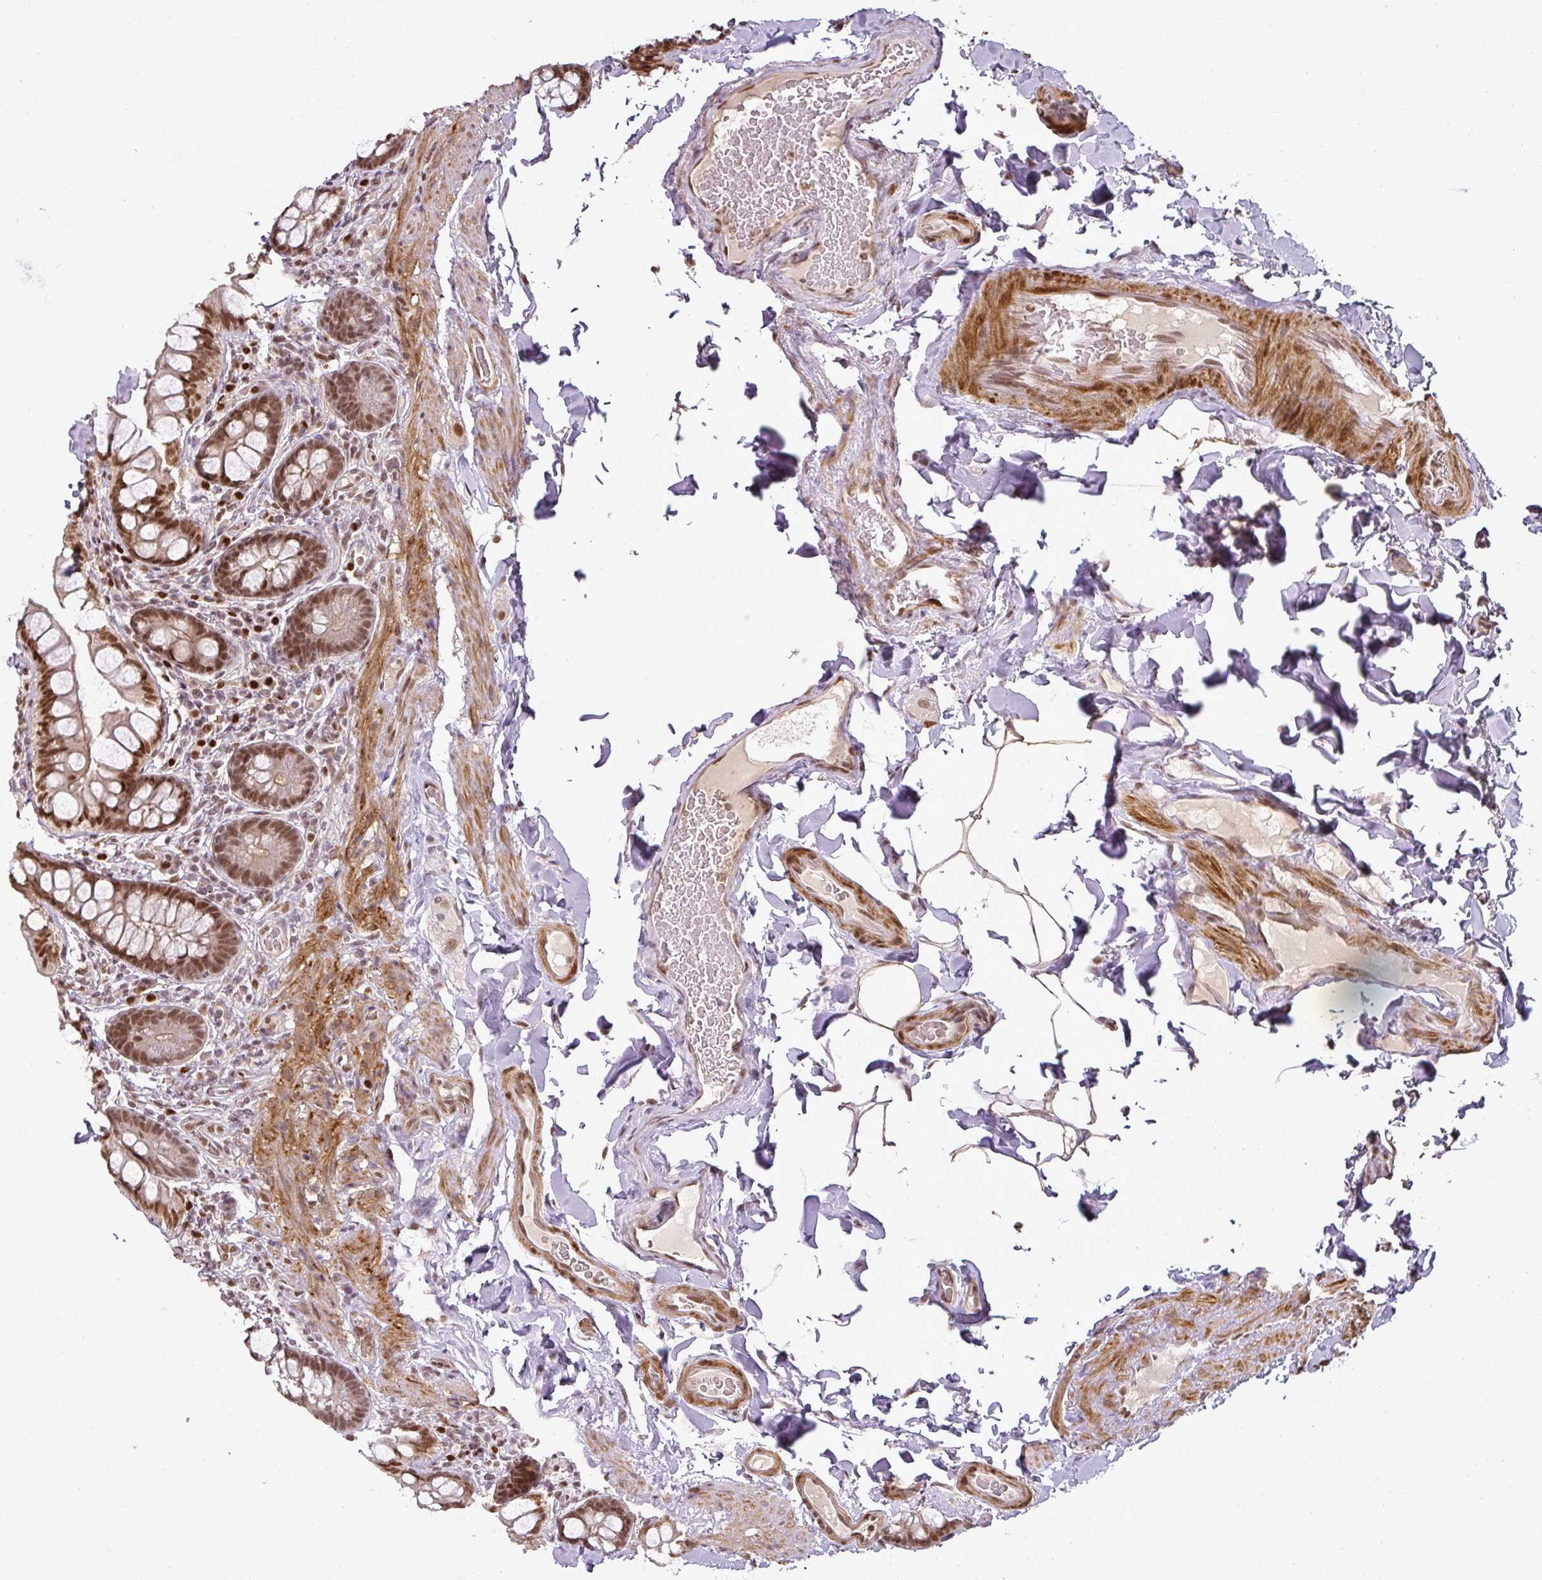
{"staining": {"intensity": "moderate", "quantity": ">75%", "location": "nuclear"}, "tissue": "small intestine", "cell_type": "Glandular cells", "image_type": "normal", "snomed": [{"axis": "morphology", "description": "Normal tissue, NOS"}, {"axis": "topography", "description": "Small intestine"}], "caption": "Moderate nuclear positivity is appreciated in approximately >75% of glandular cells in benign small intestine.", "gene": "GPRIN2", "patient": {"sex": "male", "age": 70}}